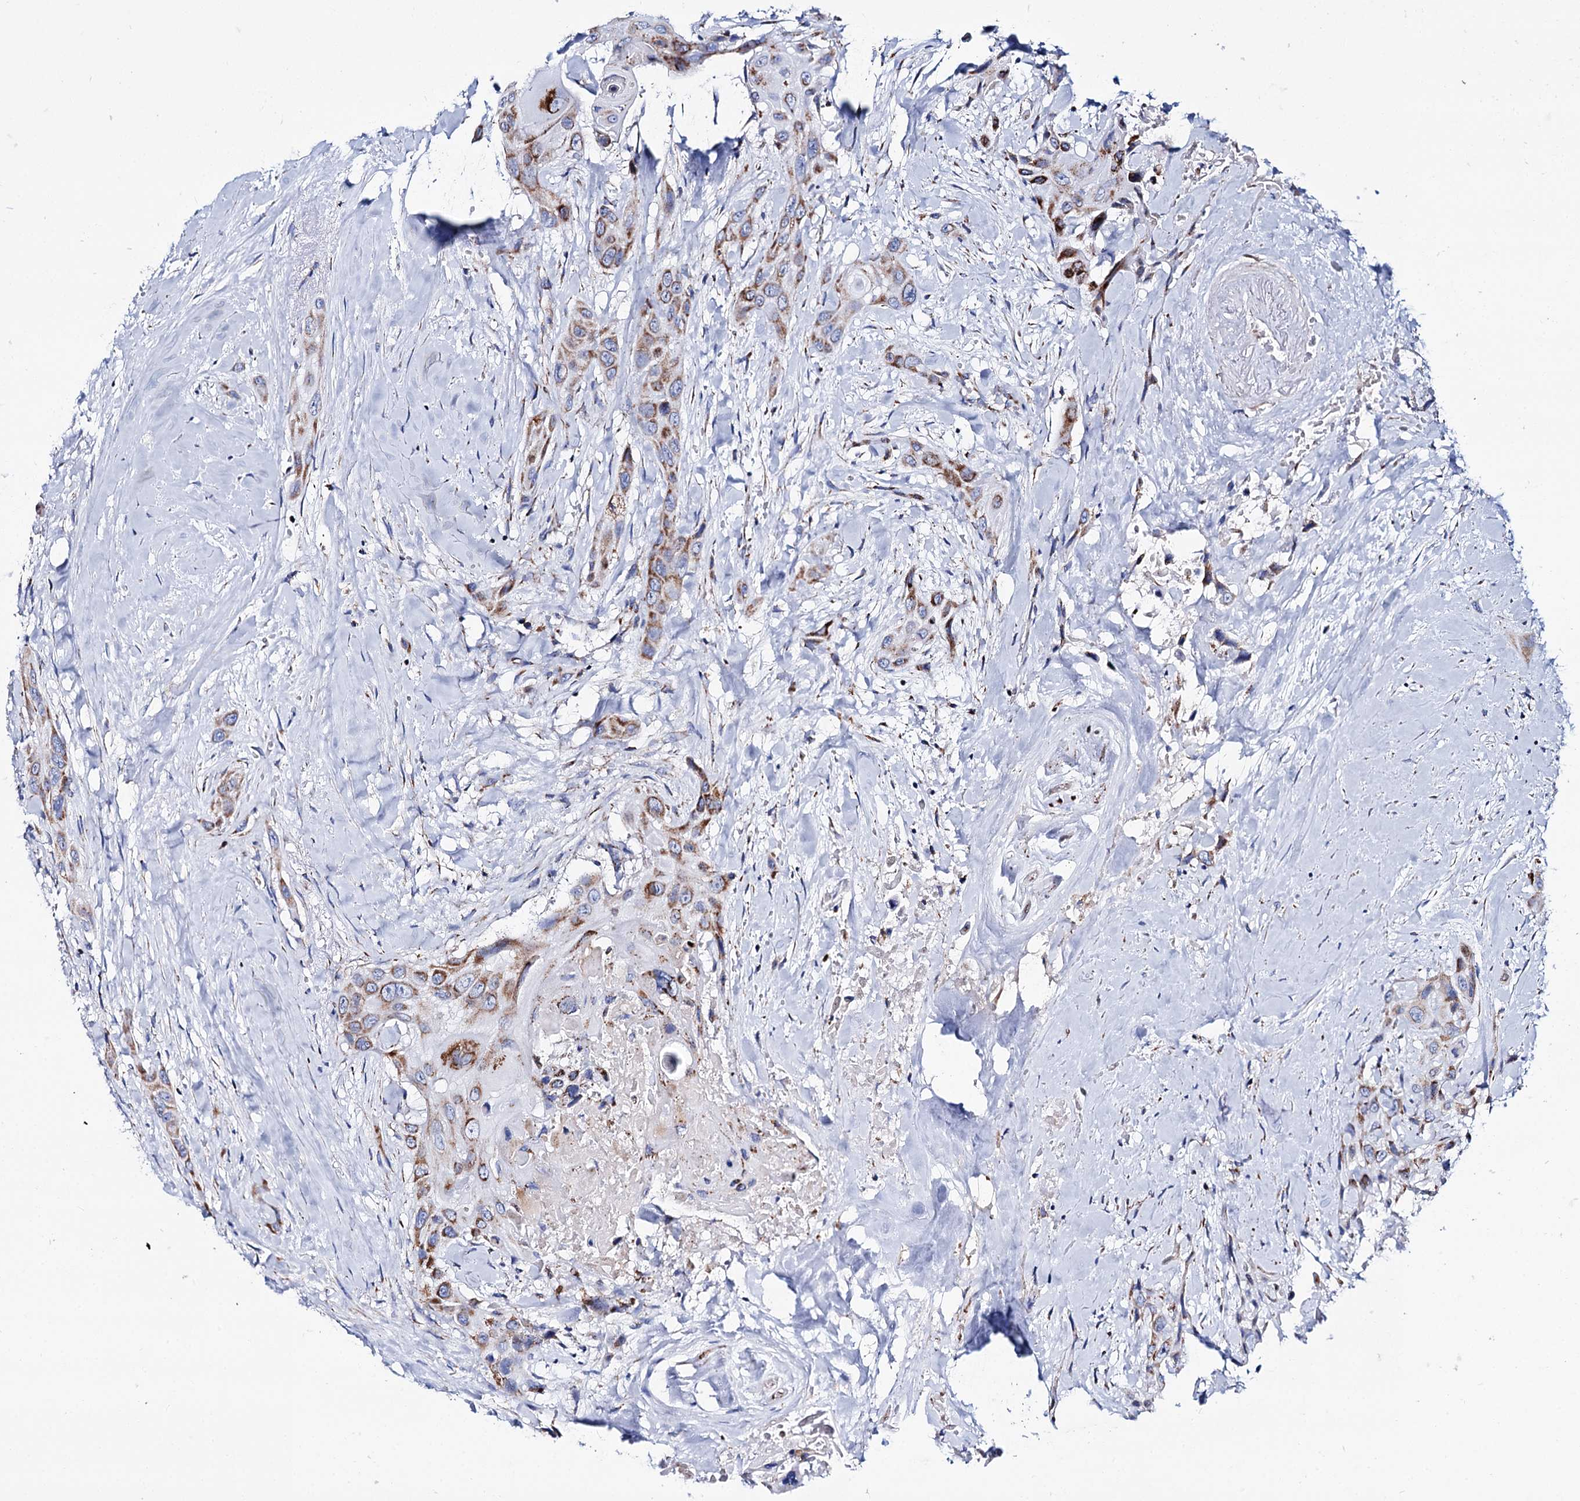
{"staining": {"intensity": "moderate", "quantity": ">75%", "location": "cytoplasmic/membranous"}, "tissue": "head and neck cancer", "cell_type": "Tumor cells", "image_type": "cancer", "snomed": [{"axis": "morphology", "description": "Squamous cell carcinoma, NOS"}, {"axis": "topography", "description": "Head-Neck"}], "caption": "About >75% of tumor cells in head and neck cancer display moderate cytoplasmic/membranous protein staining as visualized by brown immunohistochemical staining.", "gene": "UBASH3B", "patient": {"sex": "male", "age": 81}}